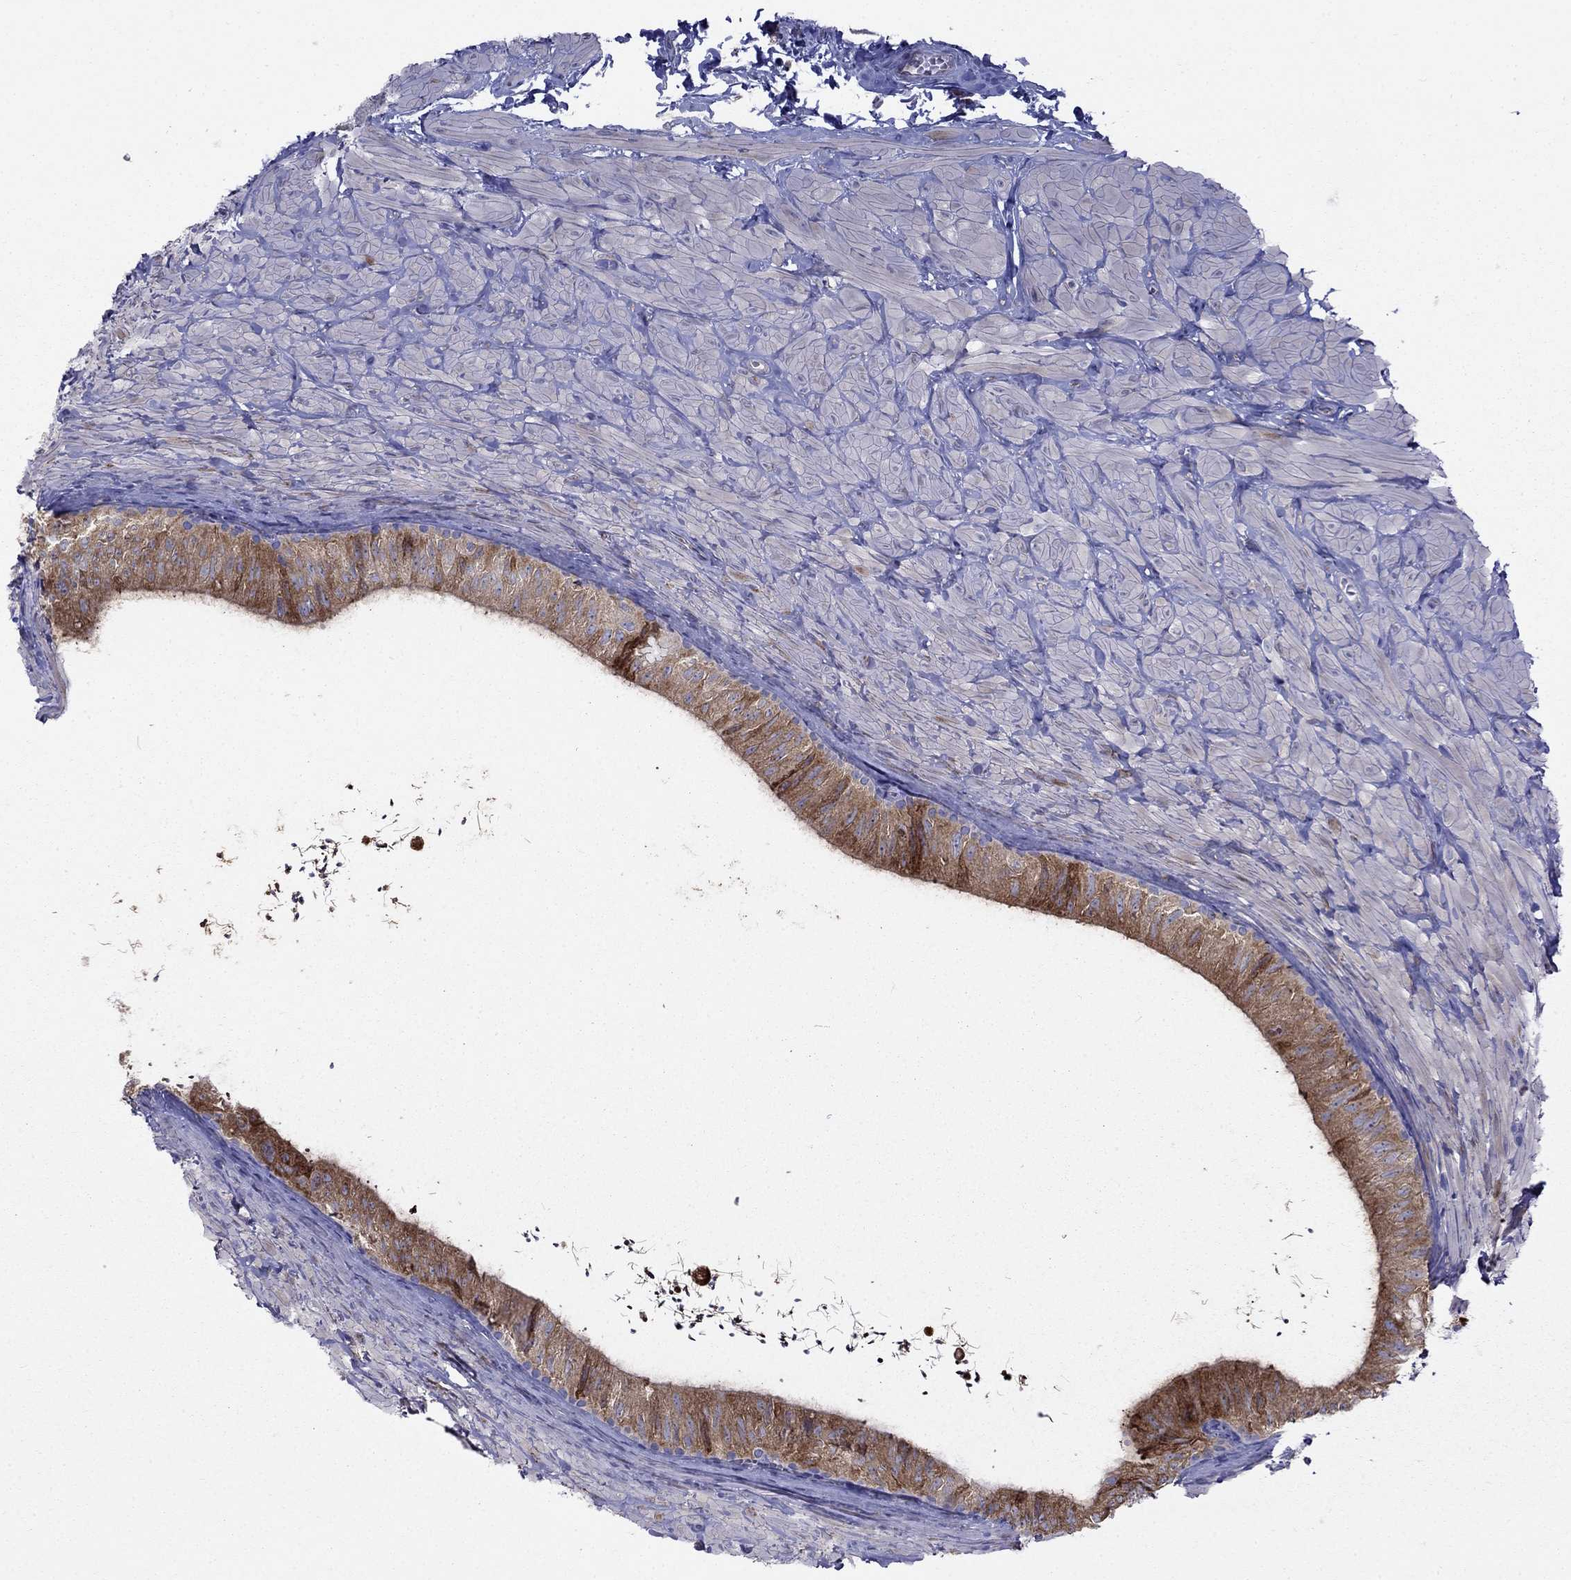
{"staining": {"intensity": "strong", "quantity": ">75%", "location": "cytoplasmic/membranous"}, "tissue": "epididymis", "cell_type": "Glandular cells", "image_type": "normal", "snomed": [{"axis": "morphology", "description": "Normal tissue, NOS"}, {"axis": "topography", "description": "Epididymis"}], "caption": "Normal epididymis exhibits strong cytoplasmic/membranous expression in about >75% of glandular cells (DAB (3,3'-diaminobenzidine) IHC with brightfield microscopy, high magnification)..", "gene": "LONRF2", "patient": {"sex": "male", "age": 32}}